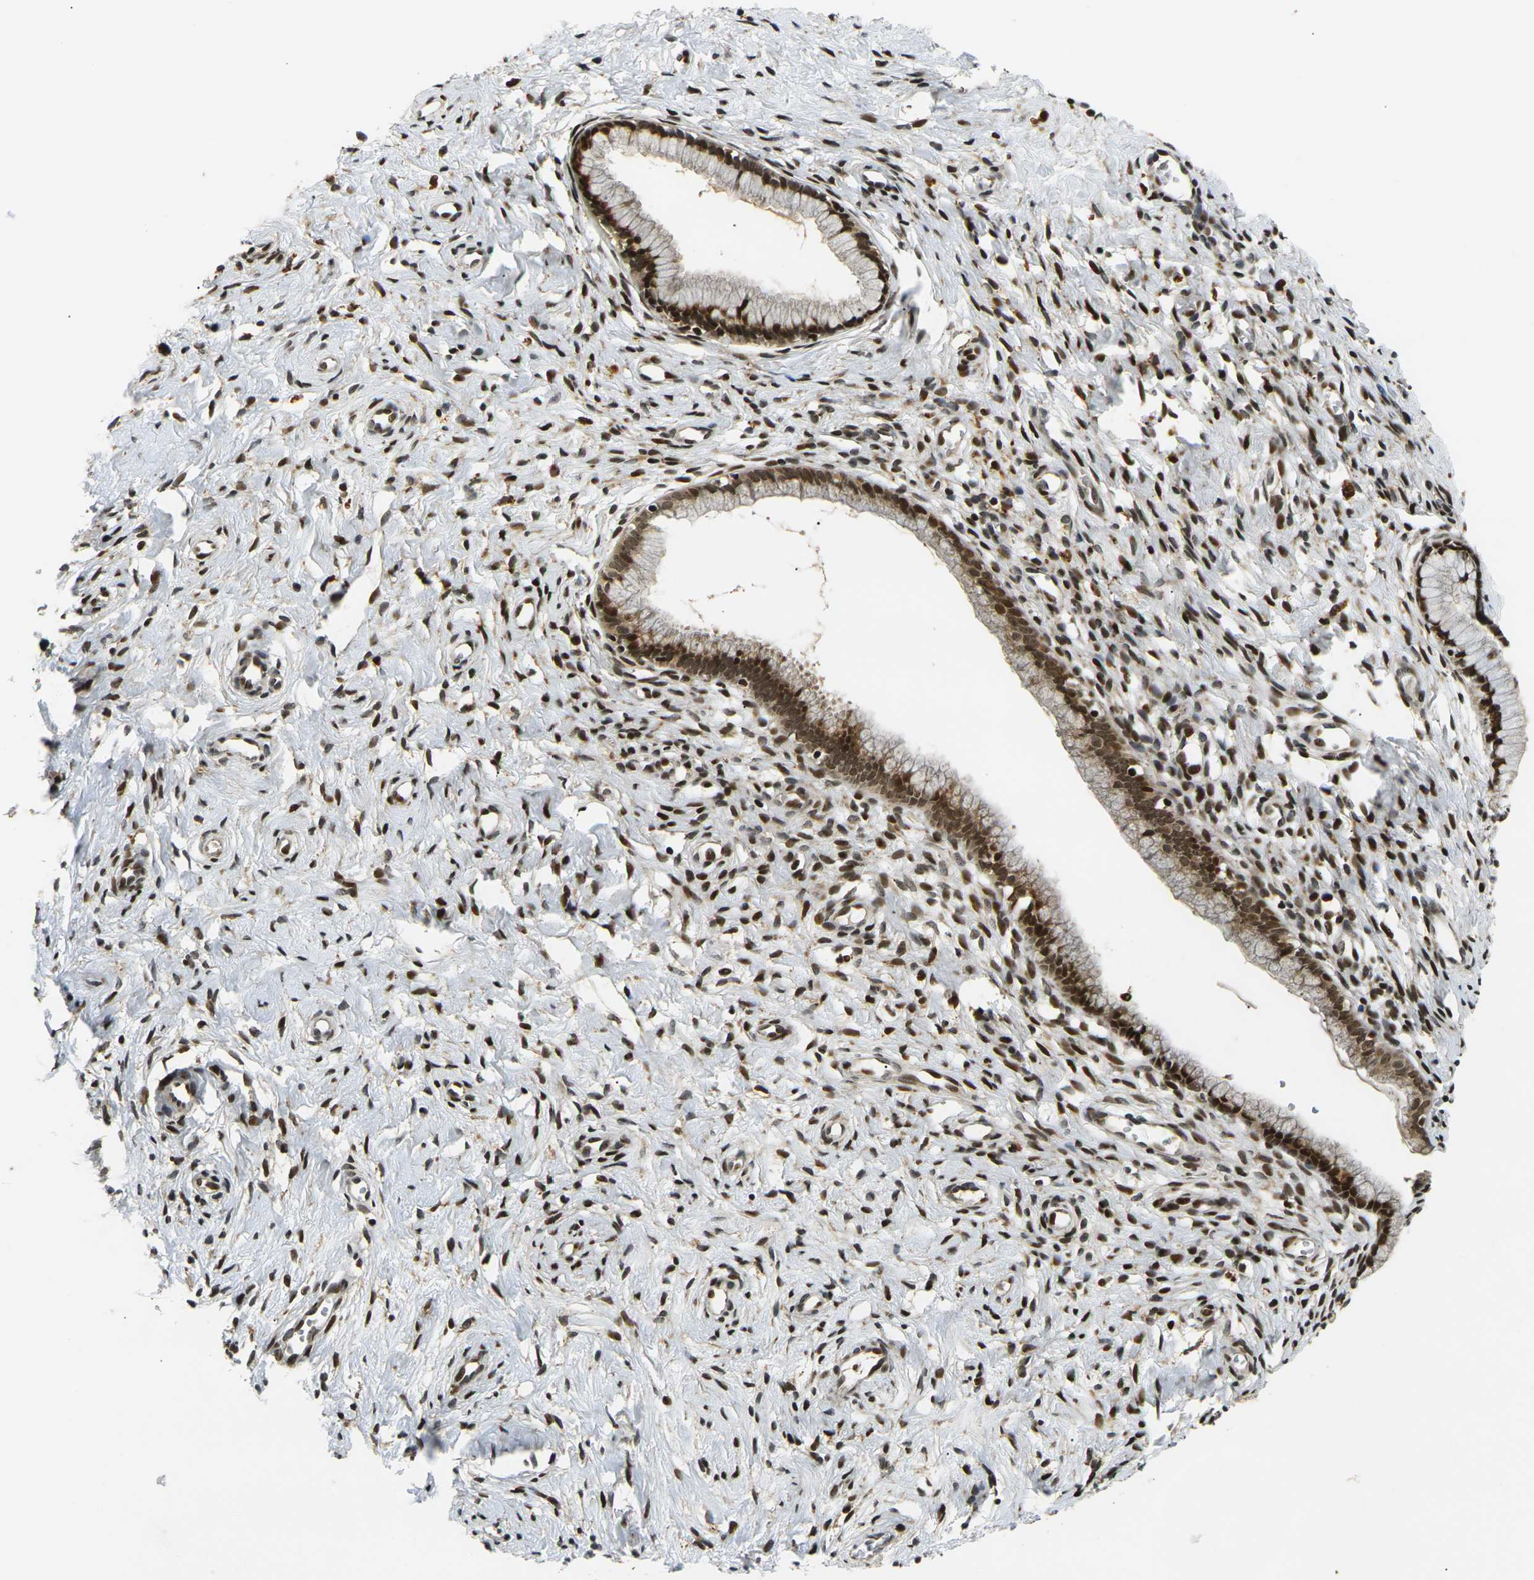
{"staining": {"intensity": "strong", "quantity": ">75%", "location": "cytoplasmic/membranous,nuclear"}, "tissue": "cervix", "cell_type": "Glandular cells", "image_type": "normal", "snomed": [{"axis": "morphology", "description": "Normal tissue, NOS"}, {"axis": "topography", "description": "Cervix"}], "caption": "A photomicrograph of cervix stained for a protein demonstrates strong cytoplasmic/membranous,nuclear brown staining in glandular cells. (IHC, brightfield microscopy, high magnification).", "gene": "ACTL6A", "patient": {"sex": "female", "age": 65}}